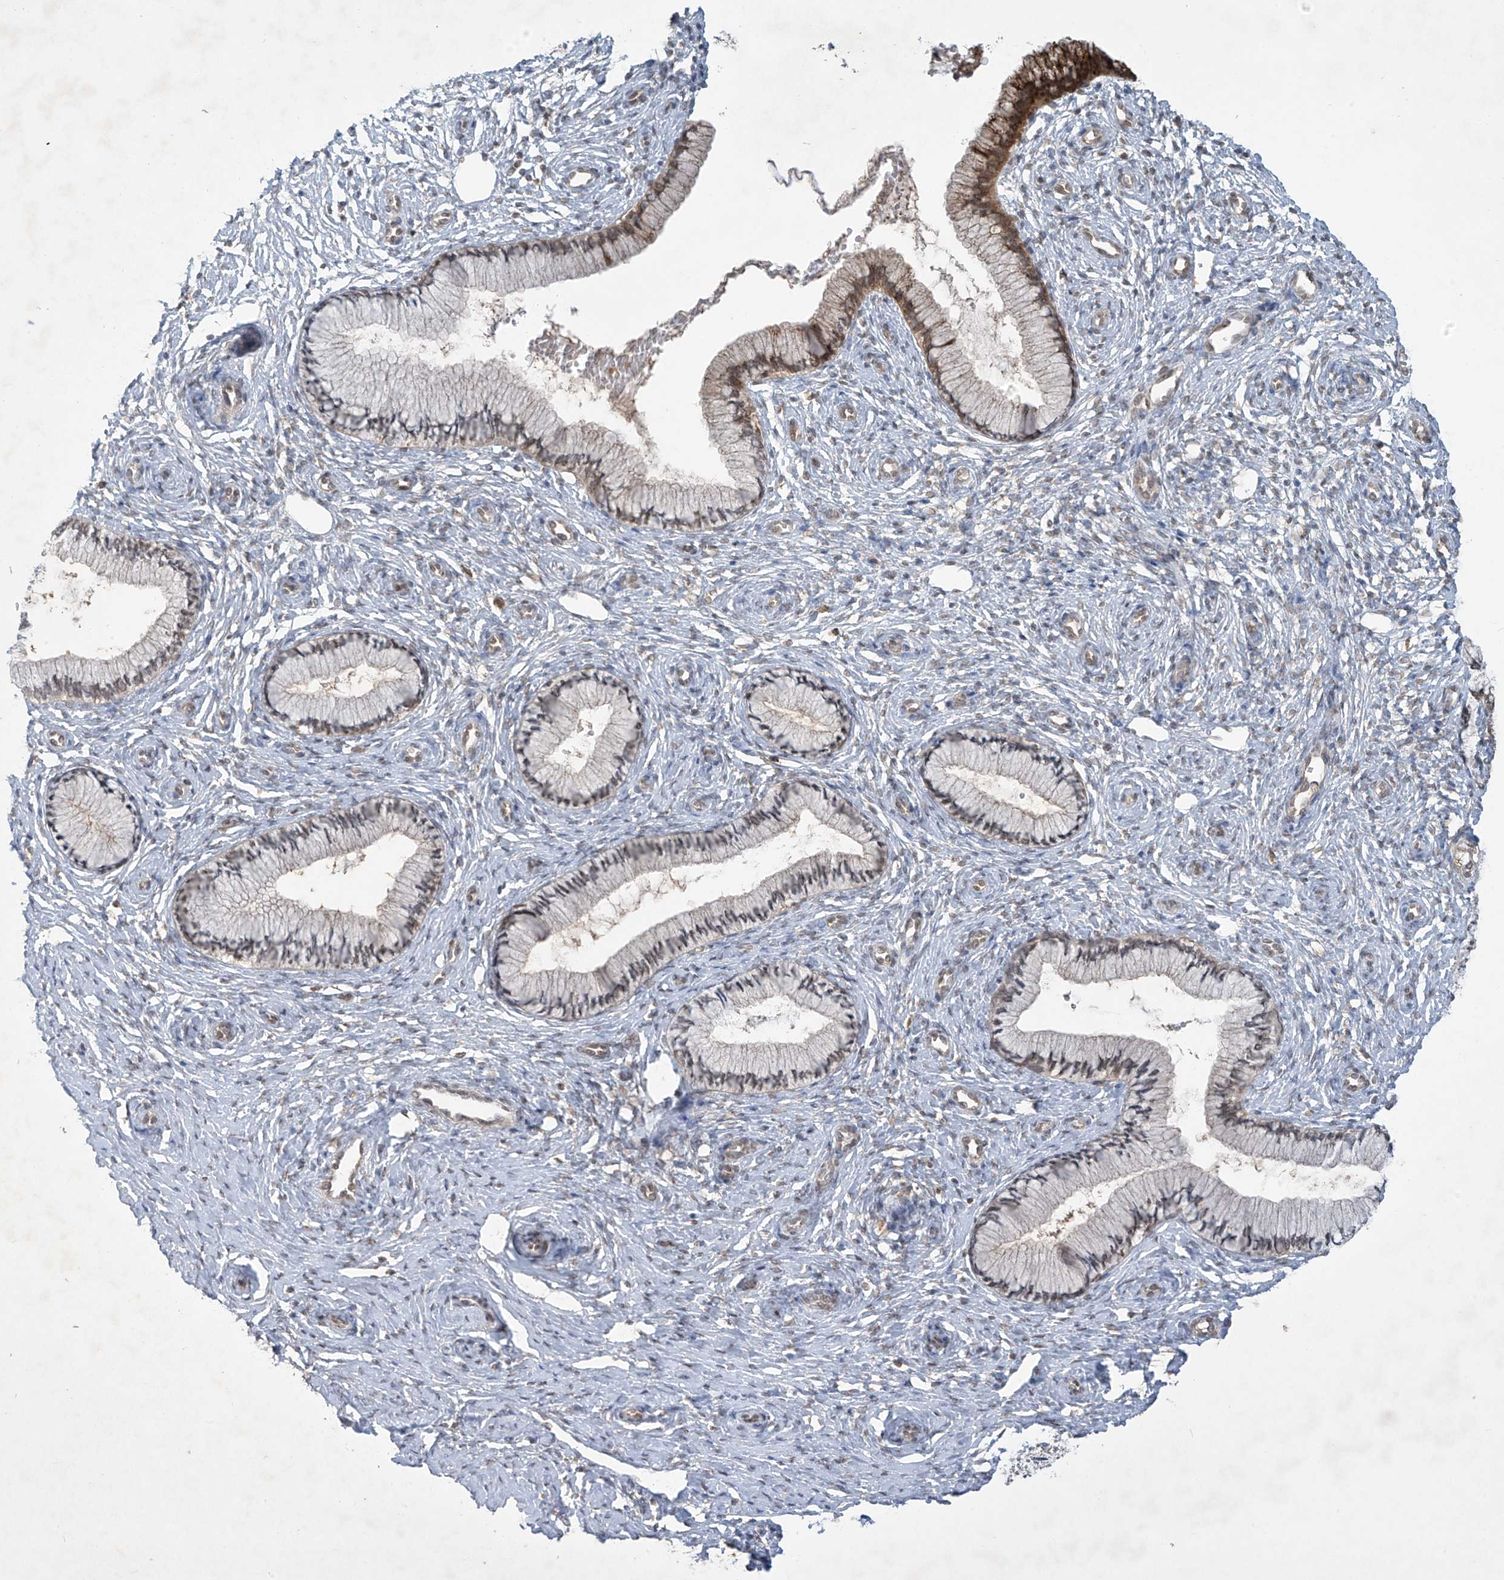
{"staining": {"intensity": "moderate", "quantity": "<25%", "location": "cytoplasmic/membranous,nuclear"}, "tissue": "cervix", "cell_type": "Glandular cells", "image_type": "normal", "snomed": [{"axis": "morphology", "description": "Normal tissue, NOS"}, {"axis": "topography", "description": "Cervix"}], "caption": "Glandular cells demonstrate low levels of moderate cytoplasmic/membranous,nuclear expression in approximately <25% of cells in unremarkable human cervix.", "gene": "LCOR", "patient": {"sex": "female", "age": 27}}